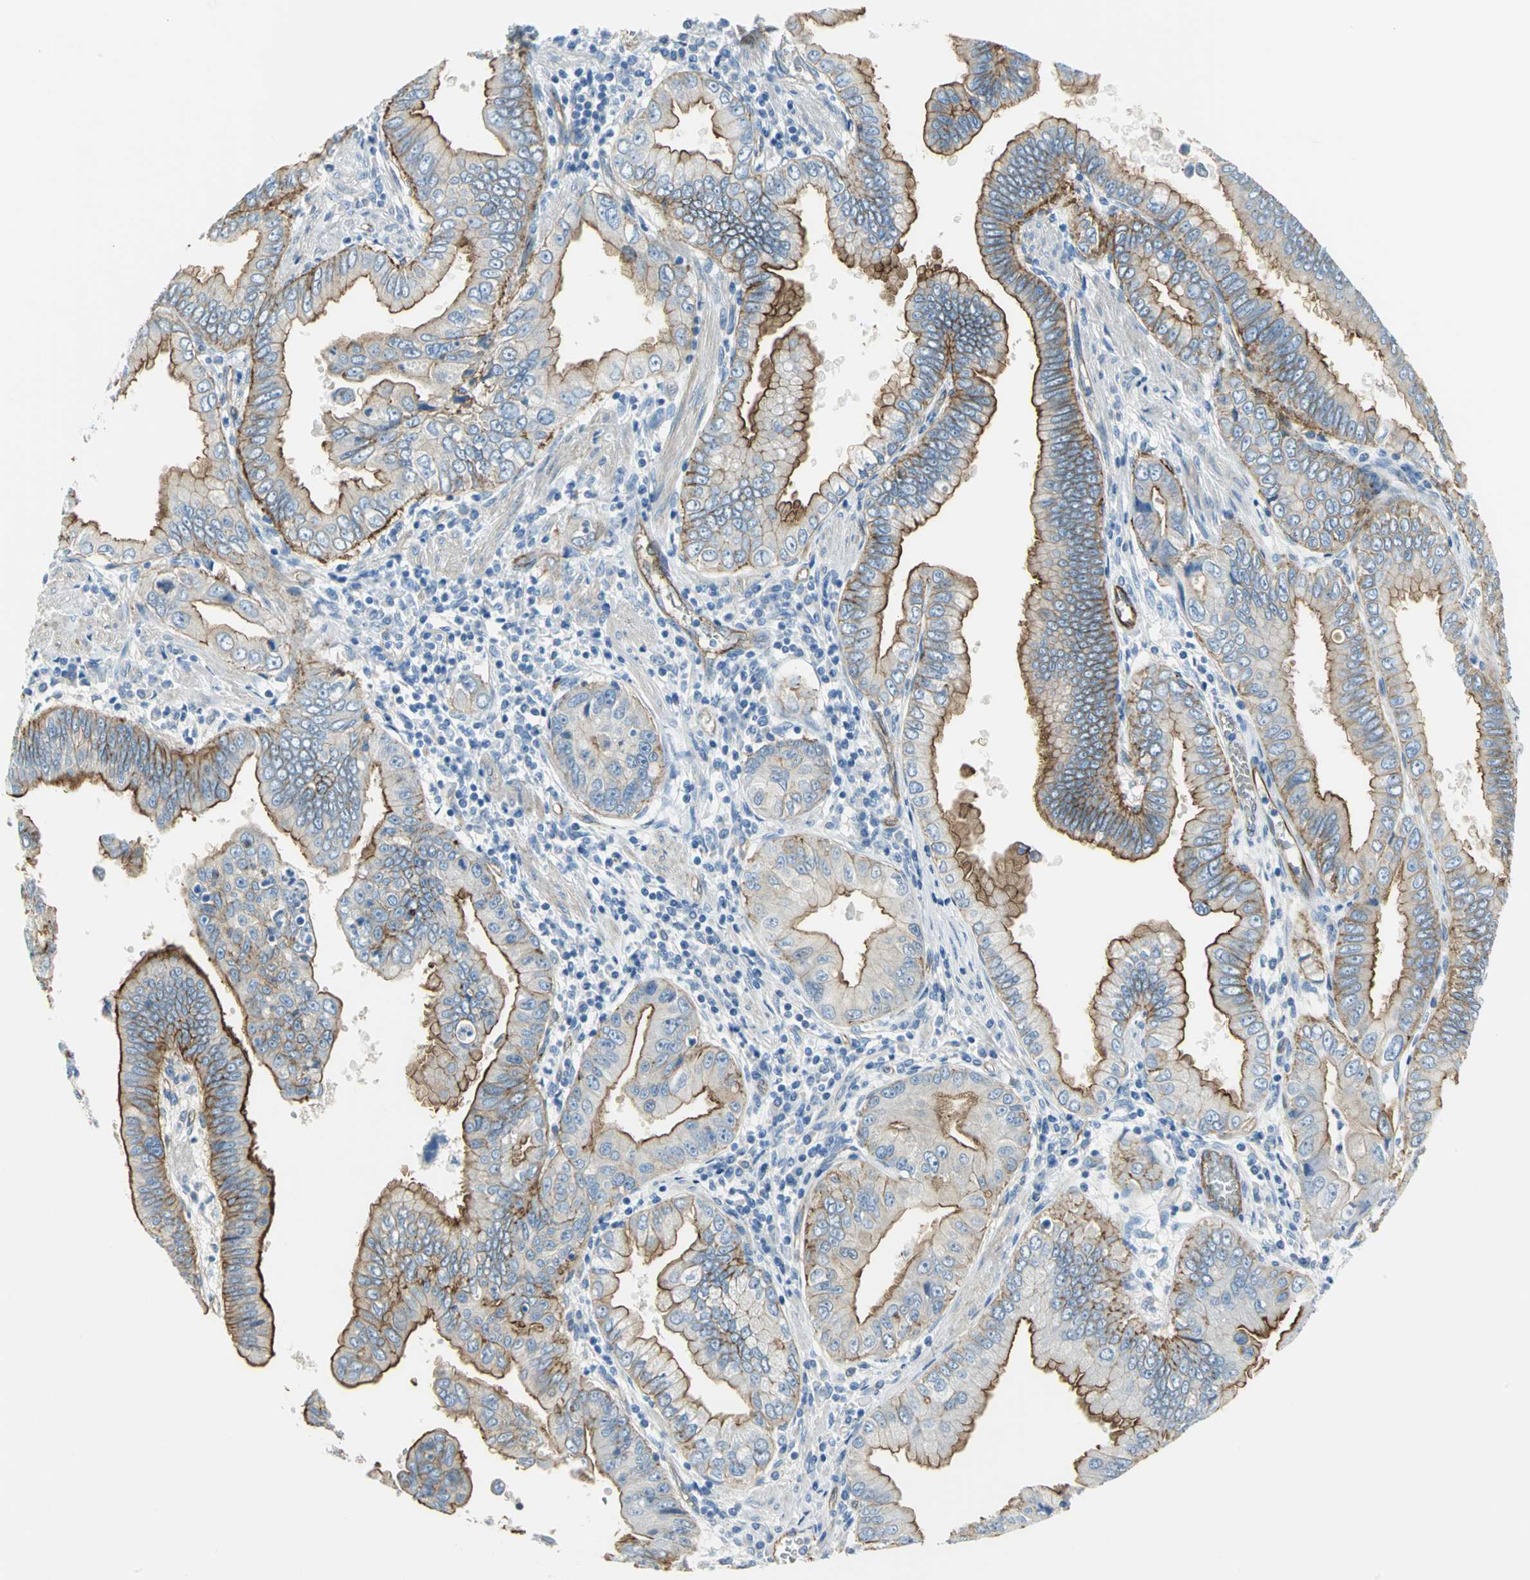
{"staining": {"intensity": "strong", "quantity": ">75%", "location": "cytoplasmic/membranous"}, "tissue": "pancreatic cancer", "cell_type": "Tumor cells", "image_type": "cancer", "snomed": [{"axis": "morphology", "description": "Normal tissue, NOS"}, {"axis": "topography", "description": "Lymph node"}], "caption": "Immunohistochemistry (IHC) (DAB) staining of human pancreatic cancer exhibits strong cytoplasmic/membranous protein staining in approximately >75% of tumor cells. The staining is performed using DAB brown chromogen to label protein expression. The nuclei are counter-stained blue using hematoxylin.", "gene": "FLNB", "patient": {"sex": "male", "age": 50}}